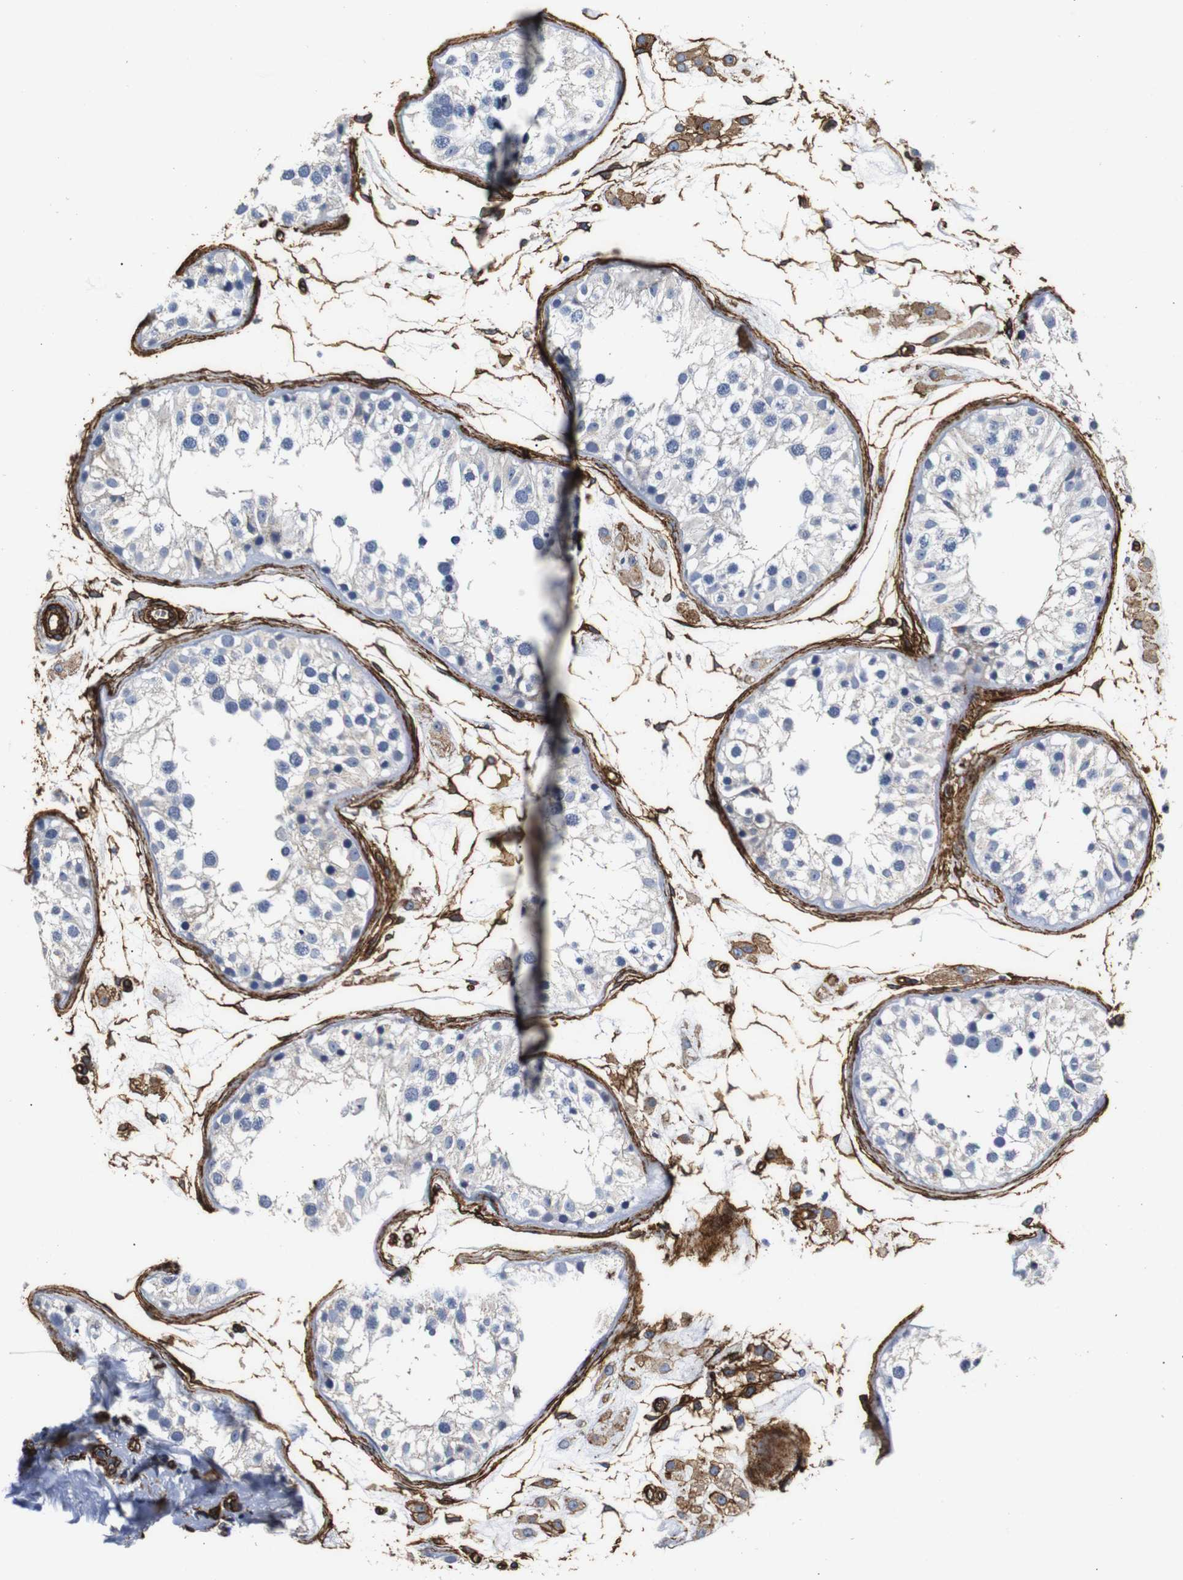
{"staining": {"intensity": "negative", "quantity": "none", "location": "none"}, "tissue": "testis", "cell_type": "Cells in seminiferous ducts", "image_type": "normal", "snomed": [{"axis": "morphology", "description": "Normal tissue, NOS"}, {"axis": "morphology", "description": "Adenocarcinoma, metastatic, NOS"}, {"axis": "topography", "description": "Testis"}], "caption": "Cells in seminiferous ducts show no significant positivity in normal testis.", "gene": "CAV2", "patient": {"sex": "male", "age": 26}}